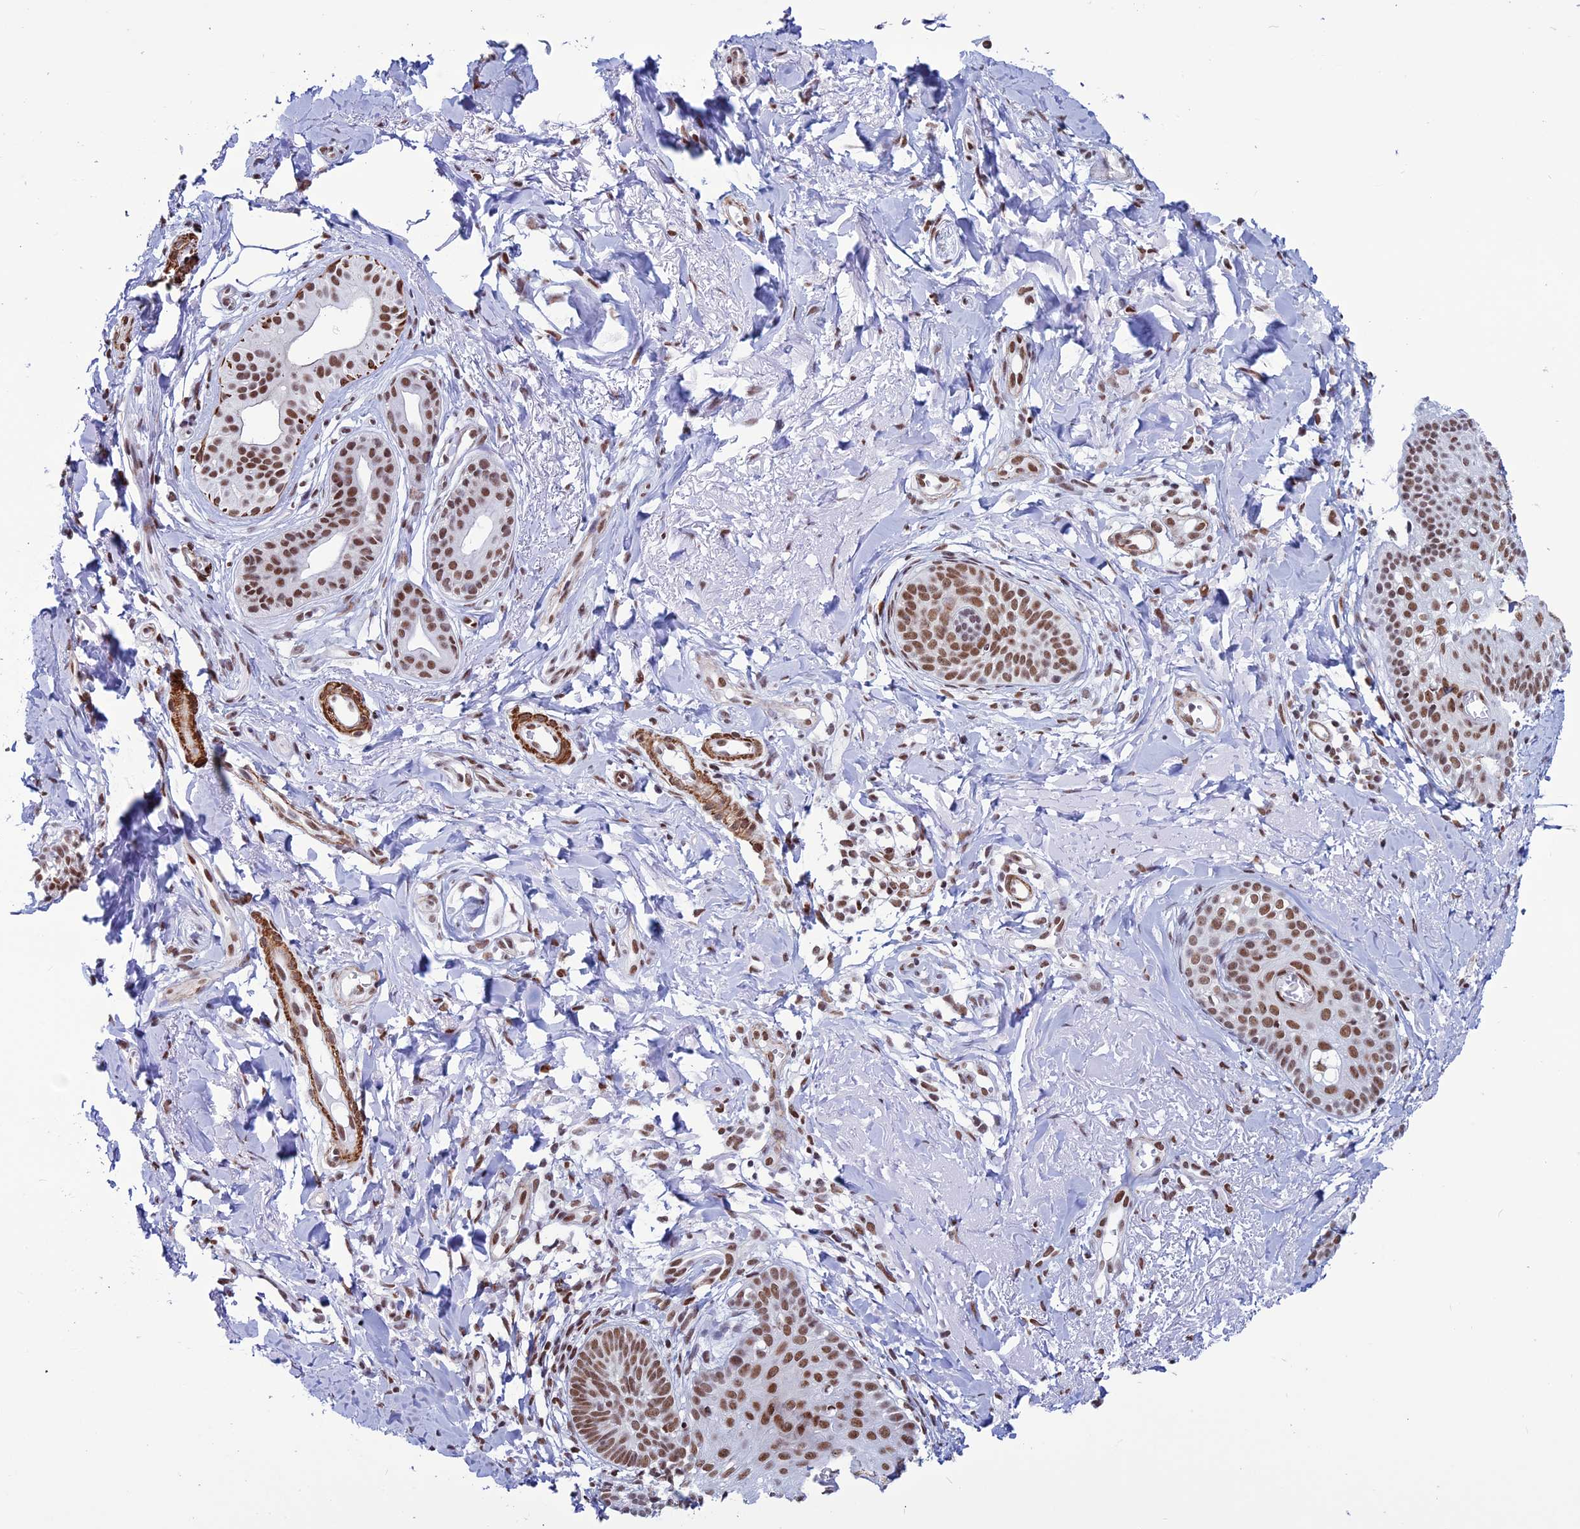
{"staining": {"intensity": "moderate", "quantity": ">75%", "location": "nuclear"}, "tissue": "skin cancer", "cell_type": "Tumor cells", "image_type": "cancer", "snomed": [{"axis": "morphology", "description": "Basal cell carcinoma"}, {"axis": "topography", "description": "Skin"}], "caption": "There is medium levels of moderate nuclear positivity in tumor cells of basal cell carcinoma (skin), as demonstrated by immunohistochemical staining (brown color).", "gene": "U2AF1", "patient": {"sex": "female", "age": 76}}